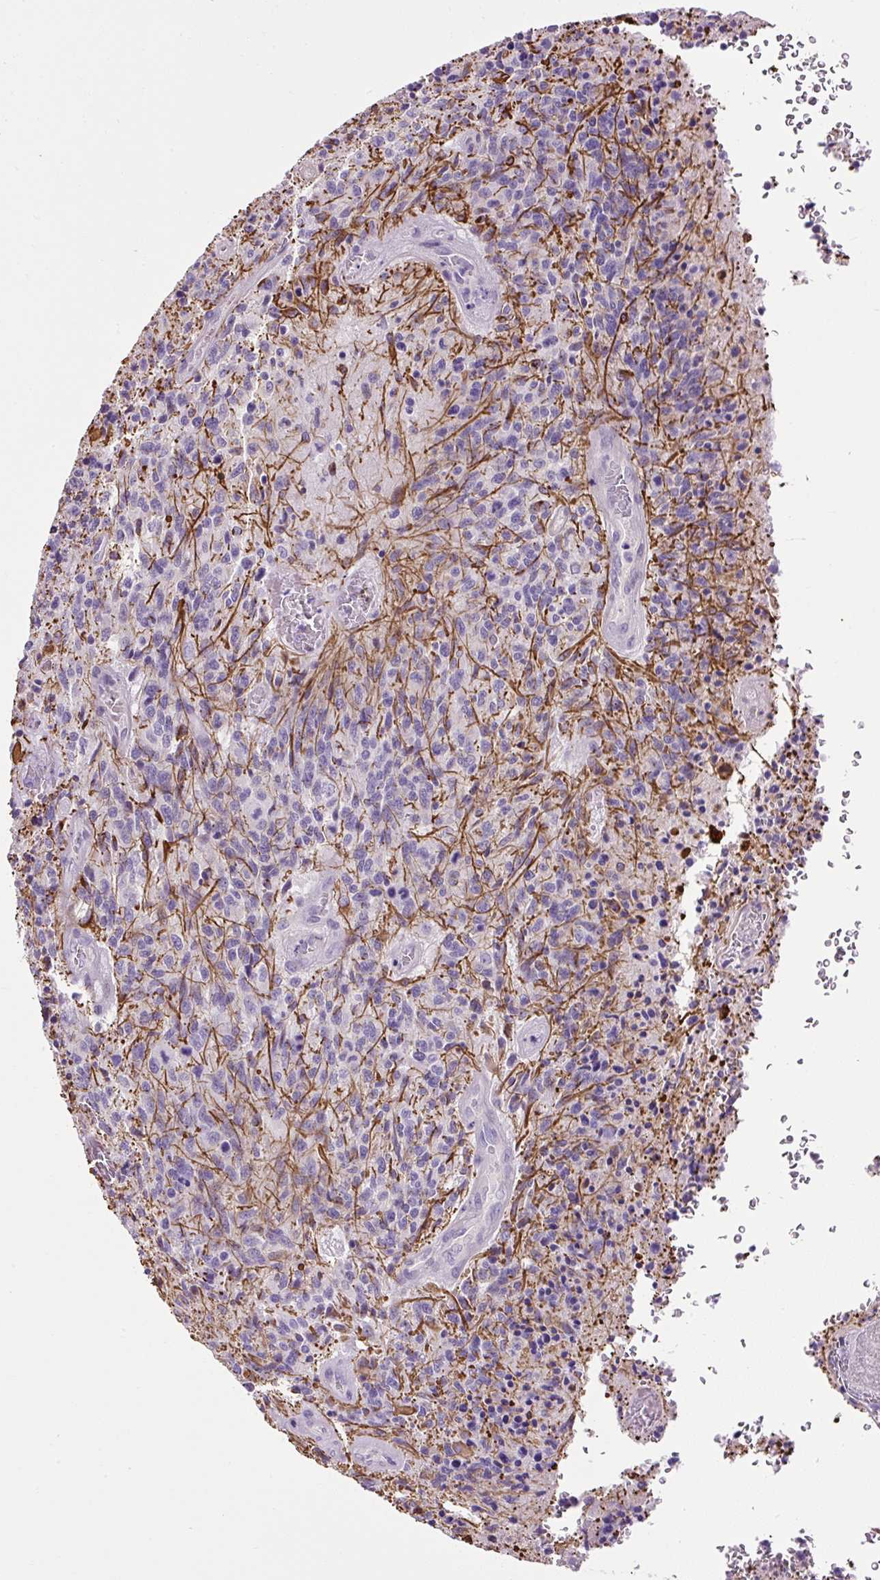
{"staining": {"intensity": "negative", "quantity": "none", "location": "none"}, "tissue": "glioma", "cell_type": "Tumor cells", "image_type": "cancer", "snomed": [{"axis": "morphology", "description": "Glioma, malignant, High grade"}, {"axis": "topography", "description": "Brain"}], "caption": "IHC image of neoplastic tissue: glioma stained with DAB (3,3'-diaminobenzidine) demonstrates no significant protein expression in tumor cells.", "gene": "VWA7", "patient": {"sex": "male", "age": 36}}